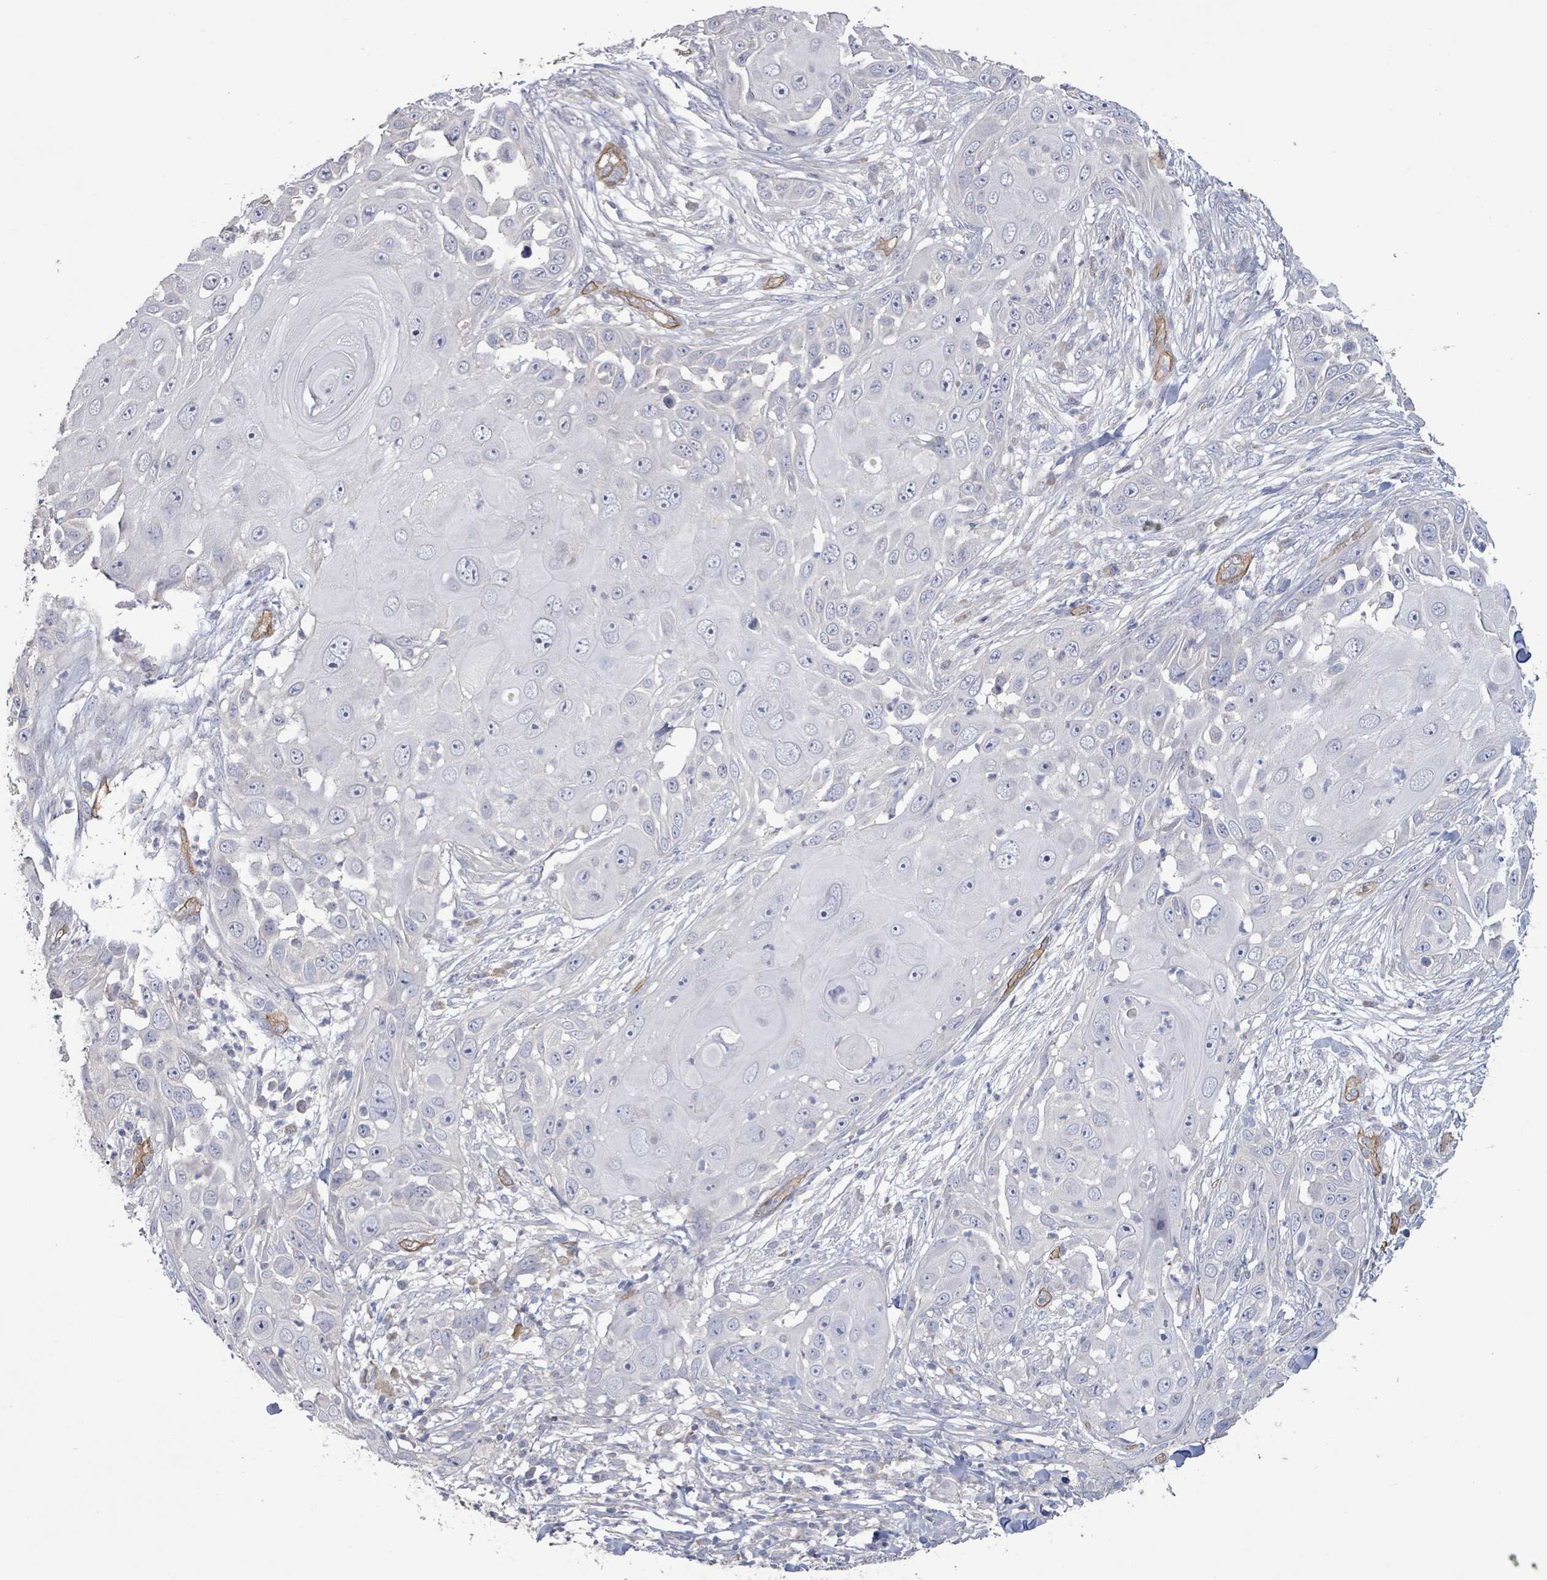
{"staining": {"intensity": "negative", "quantity": "none", "location": "none"}, "tissue": "skin cancer", "cell_type": "Tumor cells", "image_type": "cancer", "snomed": [{"axis": "morphology", "description": "Squamous cell carcinoma, NOS"}, {"axis": "topography", "description": "Skin"}], "caption": "The immunohistochemistry (IHC) image has no significant expression in tumor cells of skin squamous cell carcinoma tissue.", "gene": "KANK3", "patient": {"sex": "female", "age": 44}}